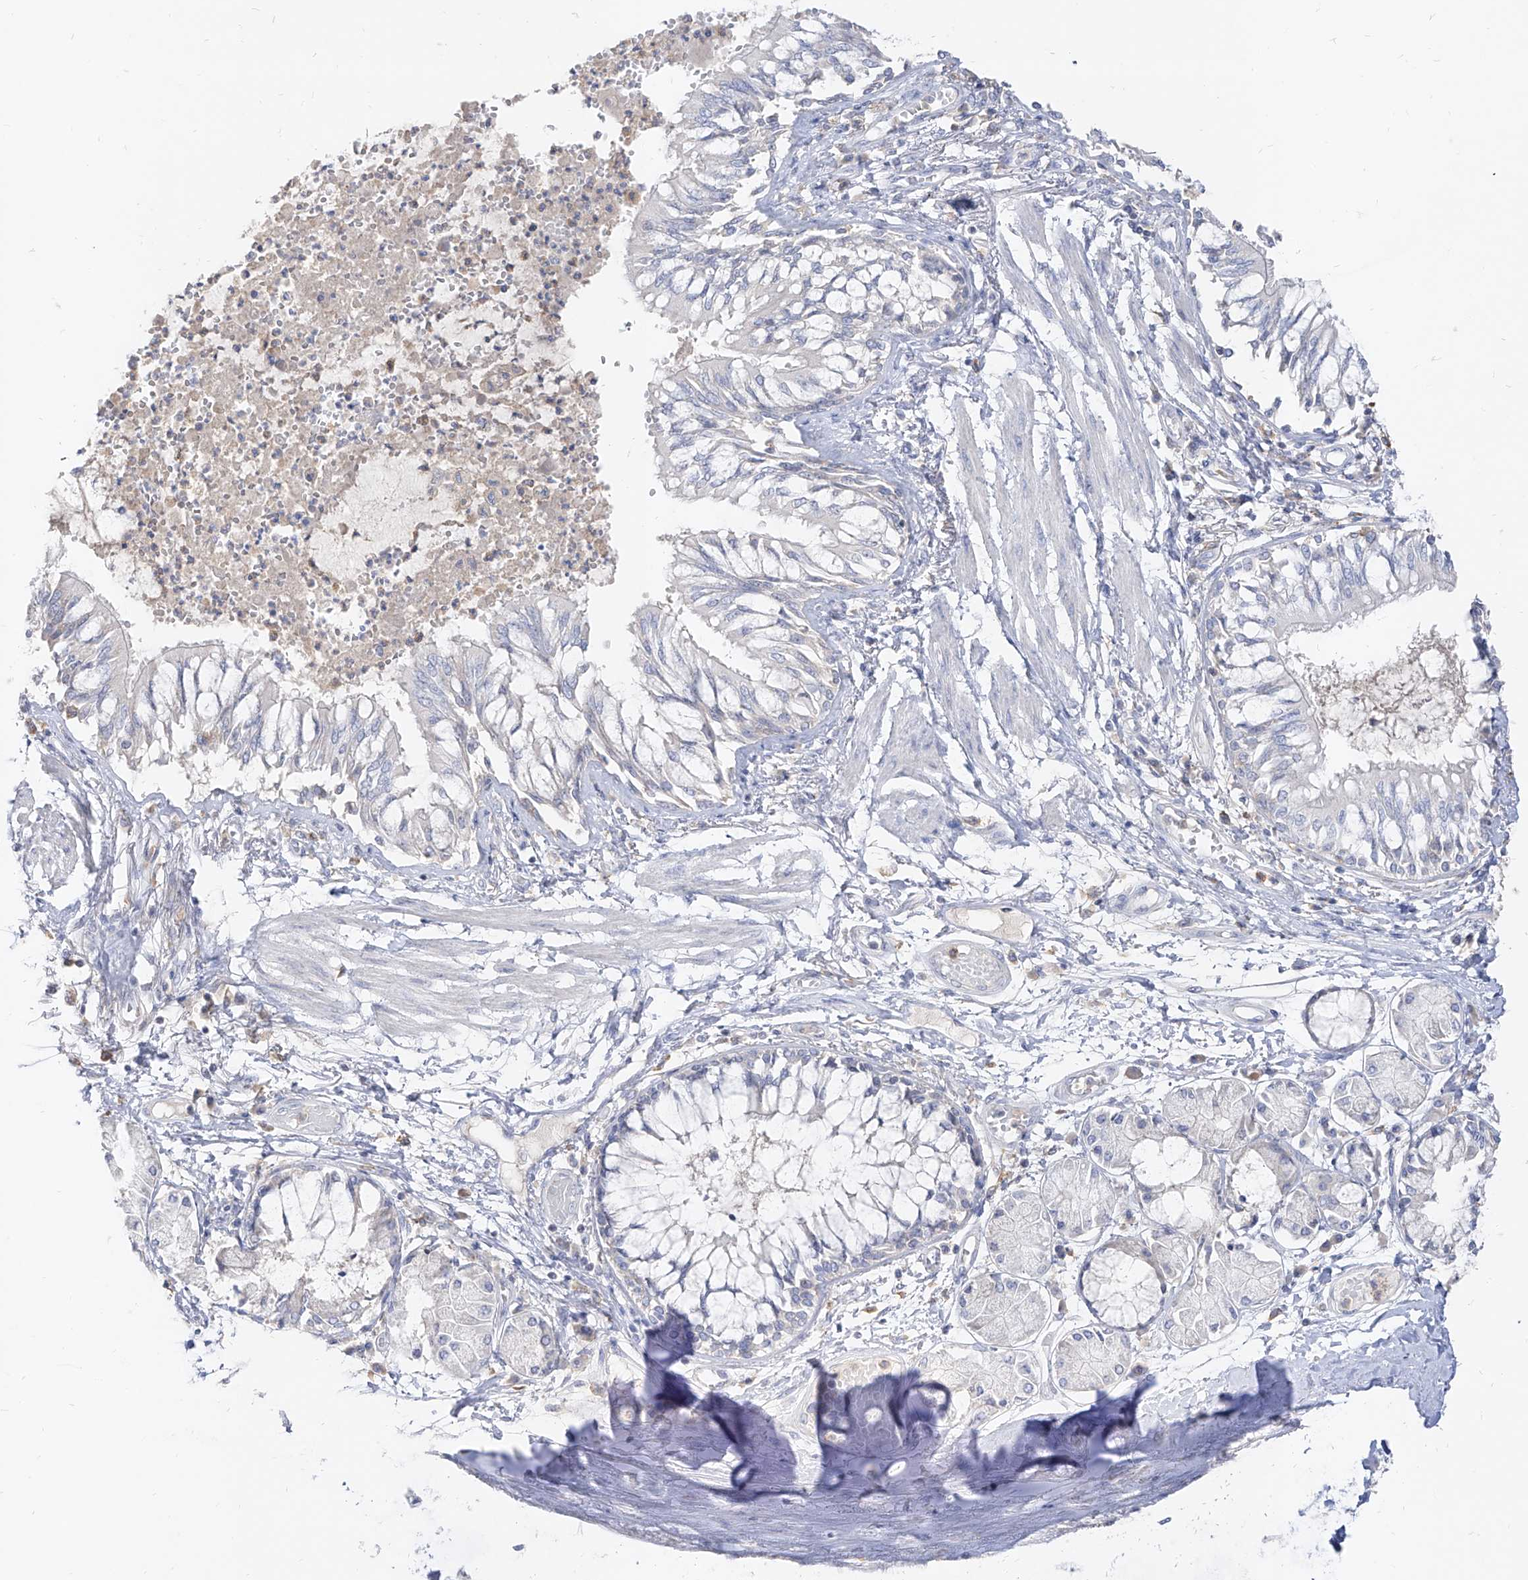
{"staining": {"intensity": "negative", "quantity": "none", "location": "none"}, "tissue": "bronchus", "cell_type": "Respiratory epithelial cells", "image_type": "normal", "snomed": [{"axis": "morphology", "description": "Normal tissue, NOS"}, {"axis": "topography", "description": "Cartilage tissue"}, {"axis": "topography", "description": "Bronchus"}, {"axis": "topography", "description": "Lung"}], "caption": "IHC micrograph of normal human bronchus stained for a protein (brown), which demonstrates no expression in respiratory epithelial cells.", "gene": "RBFOX3", "patient": {"sex": "female", "age": 49}}